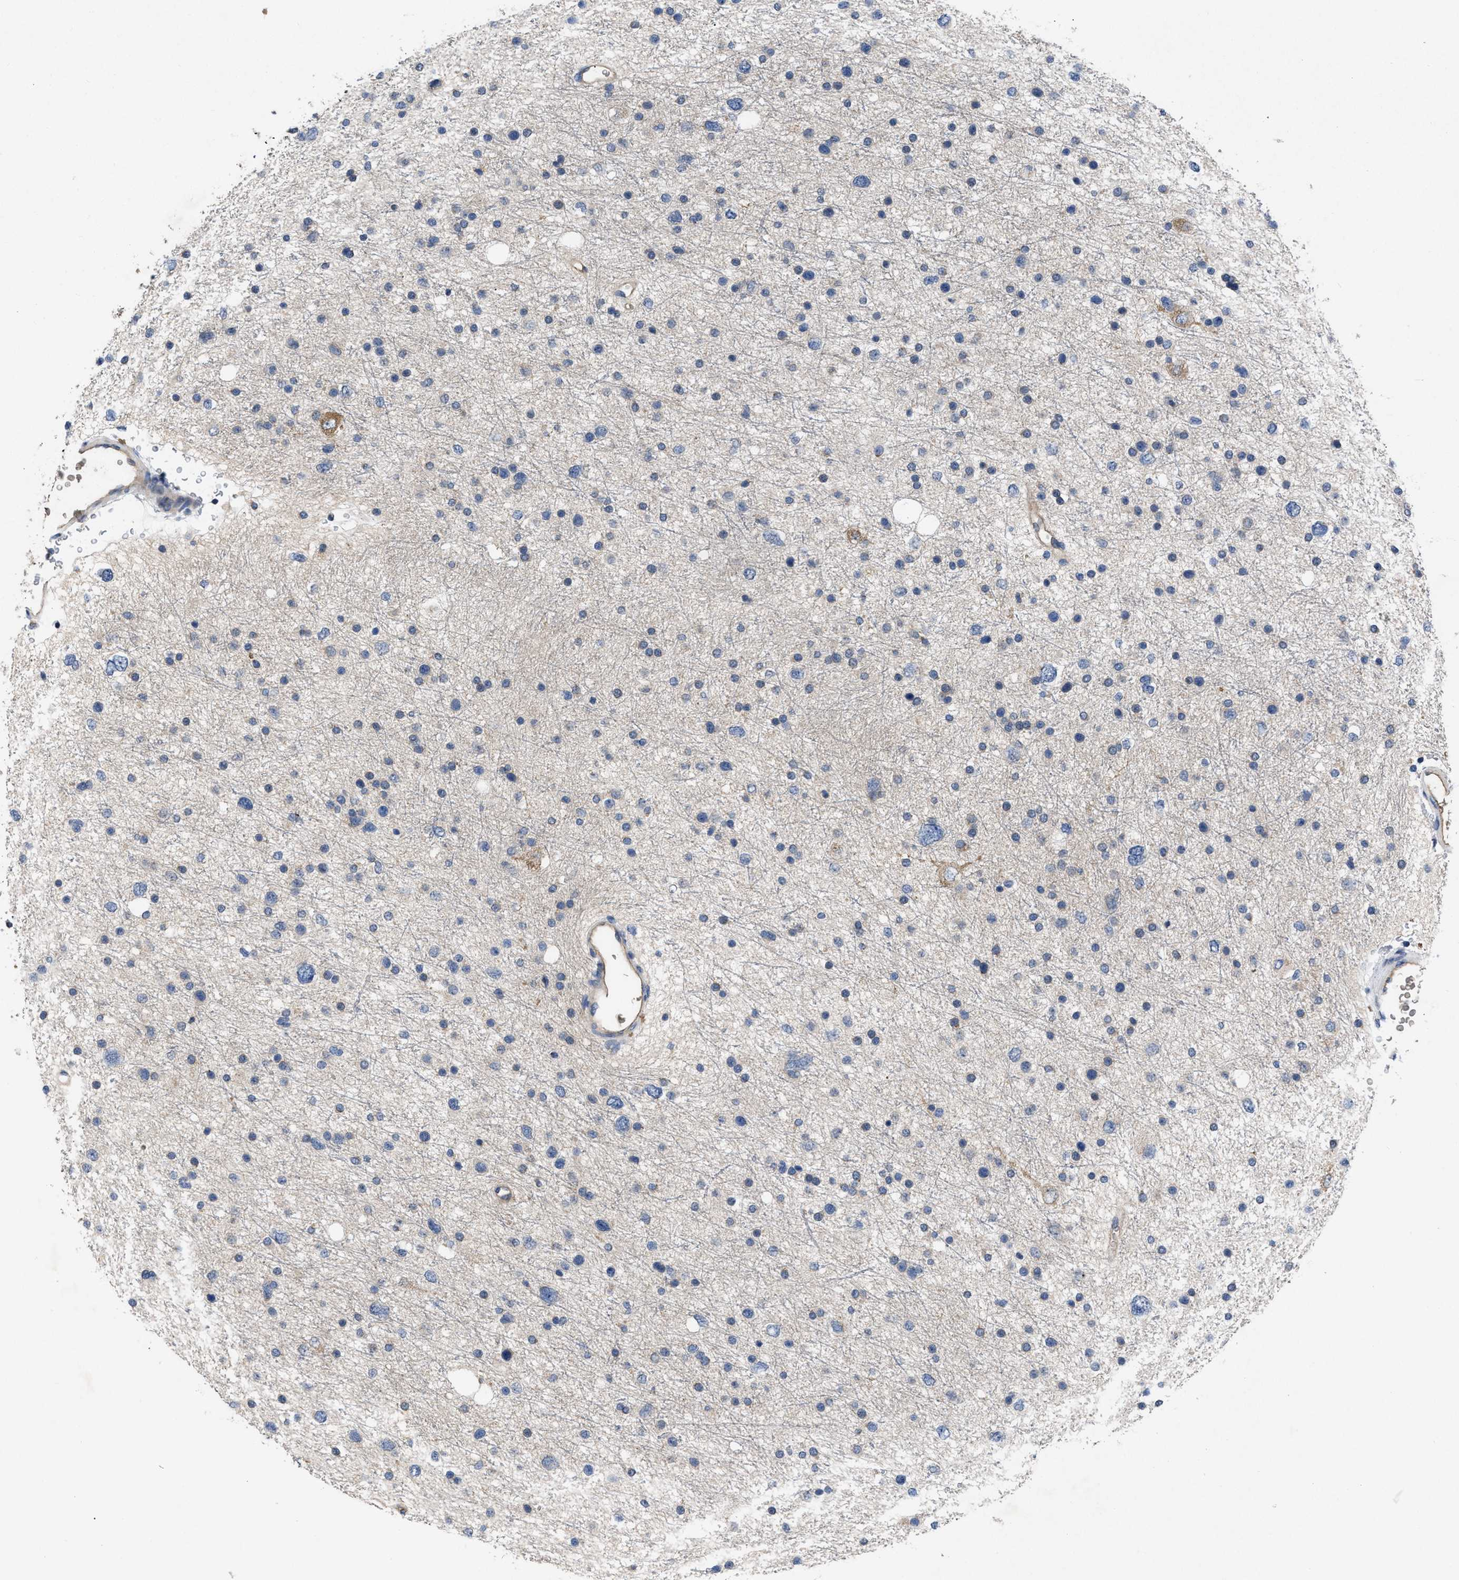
{"staining": {"intensity": "negative", "quantity": "none", "location": "none"}, "tissue": "glioma", "cell_type": "Tumor cells", "image_type": "cancer", "snomed": [{"axis": "morphology", "description": "Glioma, malignant, Low grade"}, {"axis": "topography", "description": "Brain"}], "caption": "High power microscopy photomicrograph of an immunohistochemistry (IHC) histopathology image of low-grade glioma (malignant), revealing no significant positivity in tumor cells.", "gene": "VPS4A", "patient": {"sex": "female", "age": 37}}